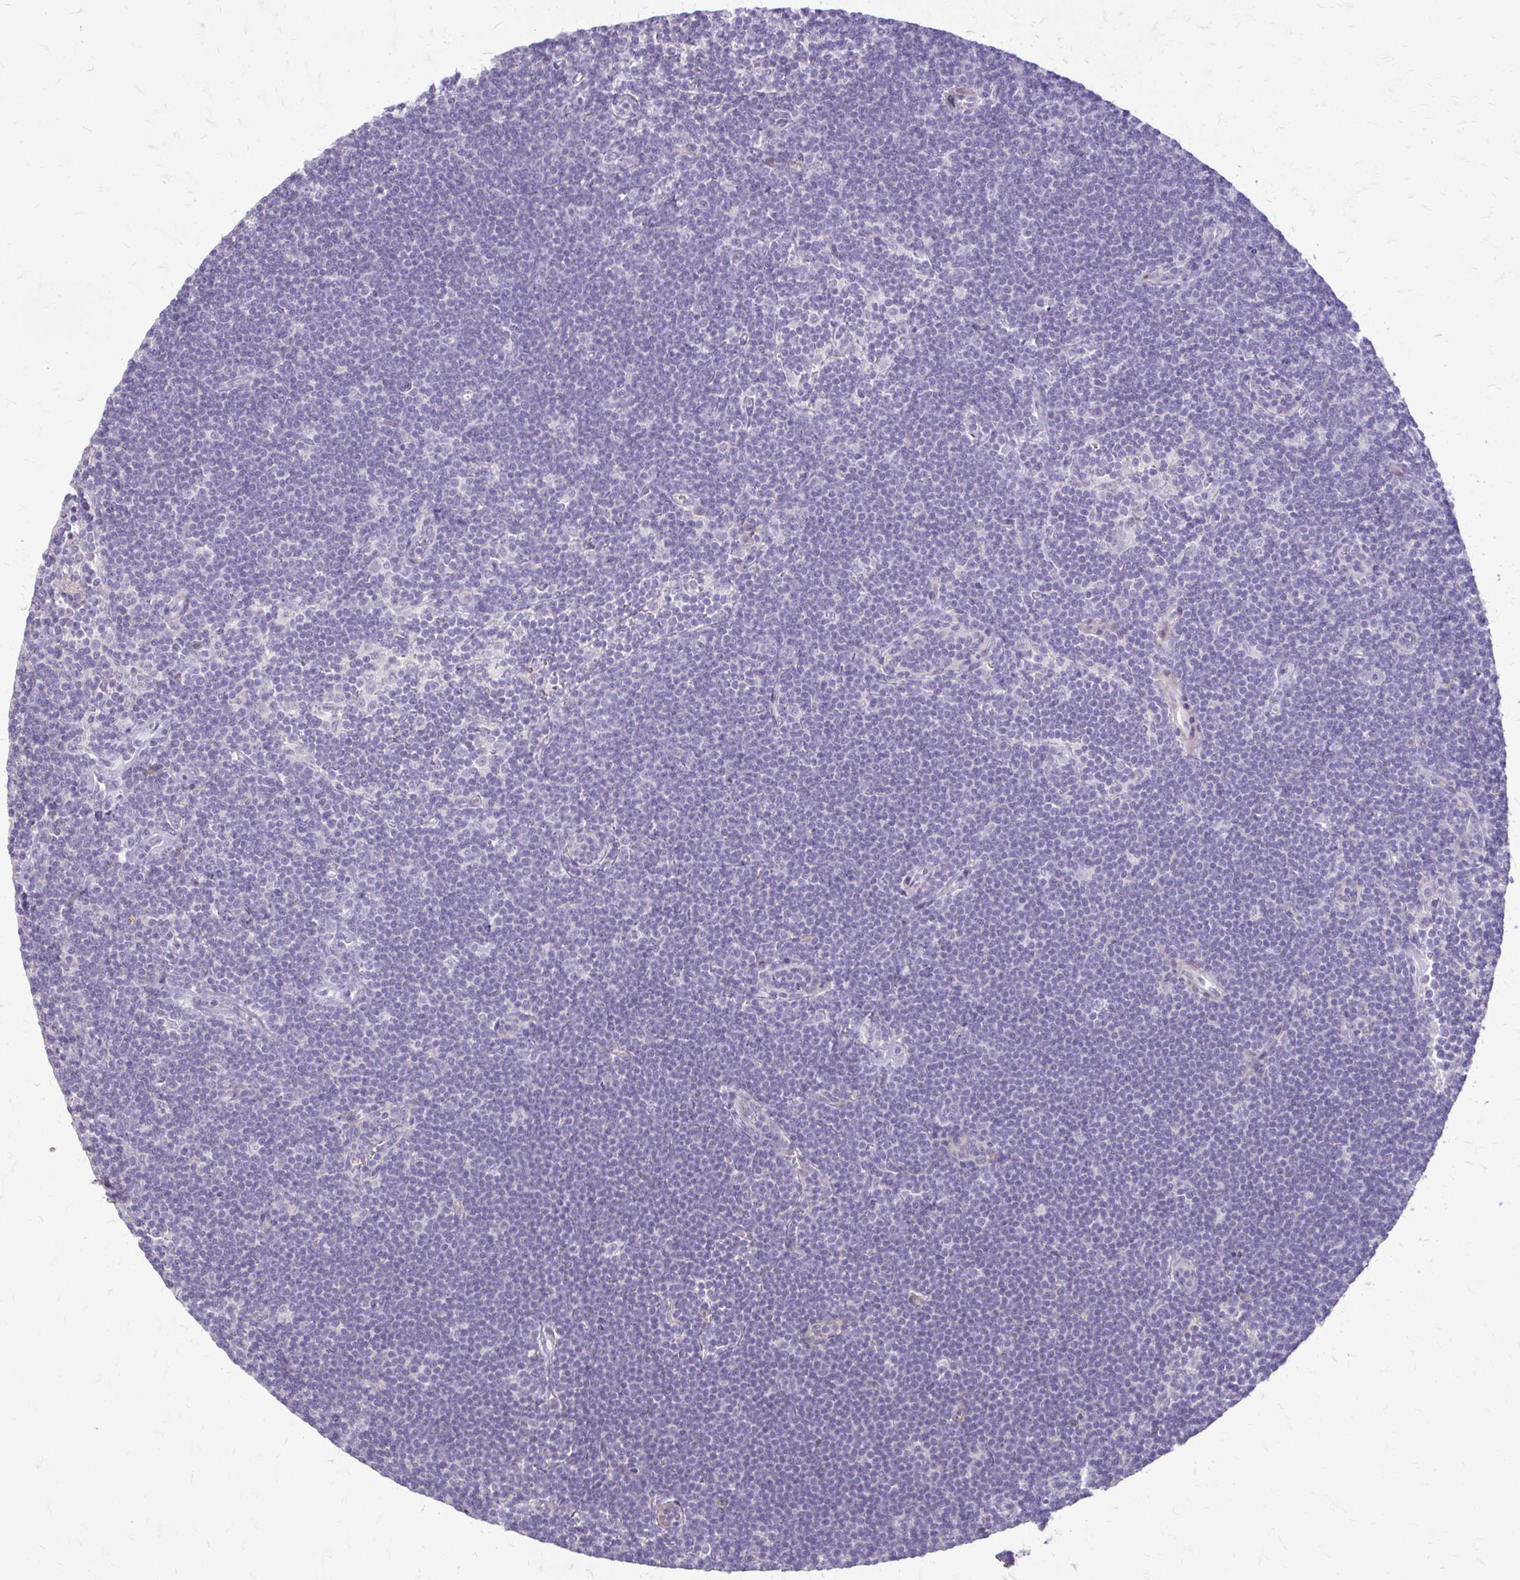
{"staining": {"intensity": "negative", "quantity": "none", "location": "none"}, "tissue": "lymphoma", "cell_type": "Tumor cells", "image_type": "cancer", "snomed": [{"axis": "morphology", "description": "Malignant lymphoma, non-Hodgkin's type, Low grade"}, {"axis": "topography", "description": "Lymph node"}], "caption": "Immunohistochemical staining of lymphoma demonstrates no significant positivity in tumor cells.", "gene": "MYORG", "patient": {"sex": "female", "age": 73}}